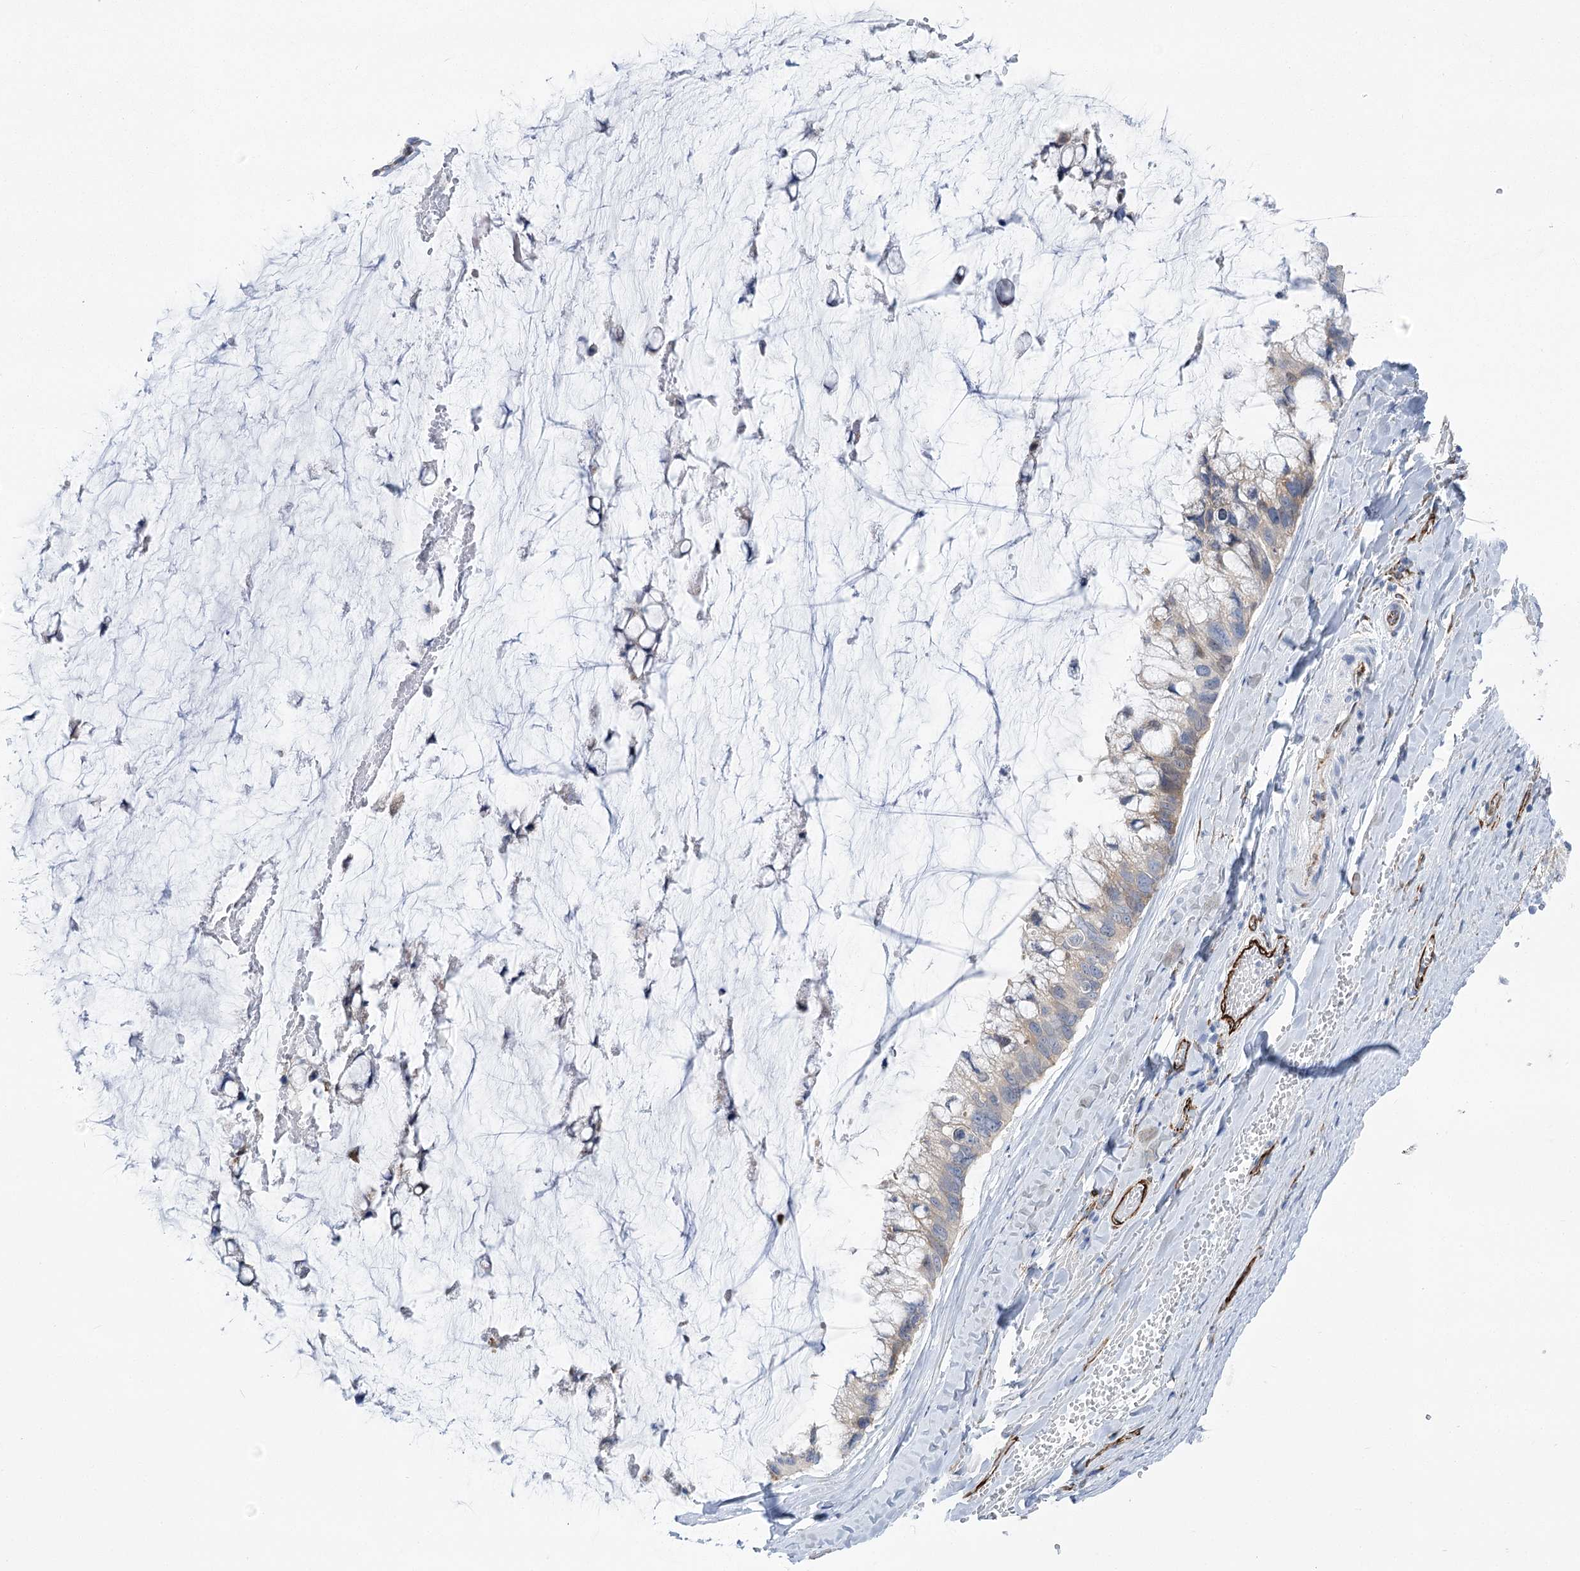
{"staining": {"intensity": "weak", "quantity": "<25%", "location": "cytoplasmic/membranous"}, "tissue": "ovarian cancer", "cell_type": "Tumor cells", "image_type": "cancer", "snomed": [{"axis": "morphology", "description": "Cystadenocarcinoma, mucinous, NOS"}, {"axis": "topography", "description": "Ovary"}], "caption": "There is no significant expression in tumor cells of ovarian mucinous cystadenocarcinoma. The staining was performed using DAB (3,3'-diaminobenzidine) to visualize the protein expression in brown, while the nuclei were stained in blue with hematoxylin (Magnification: 20x).", "gene": "YTHDC2", "patient": {"sex": "female", "age": 39}}